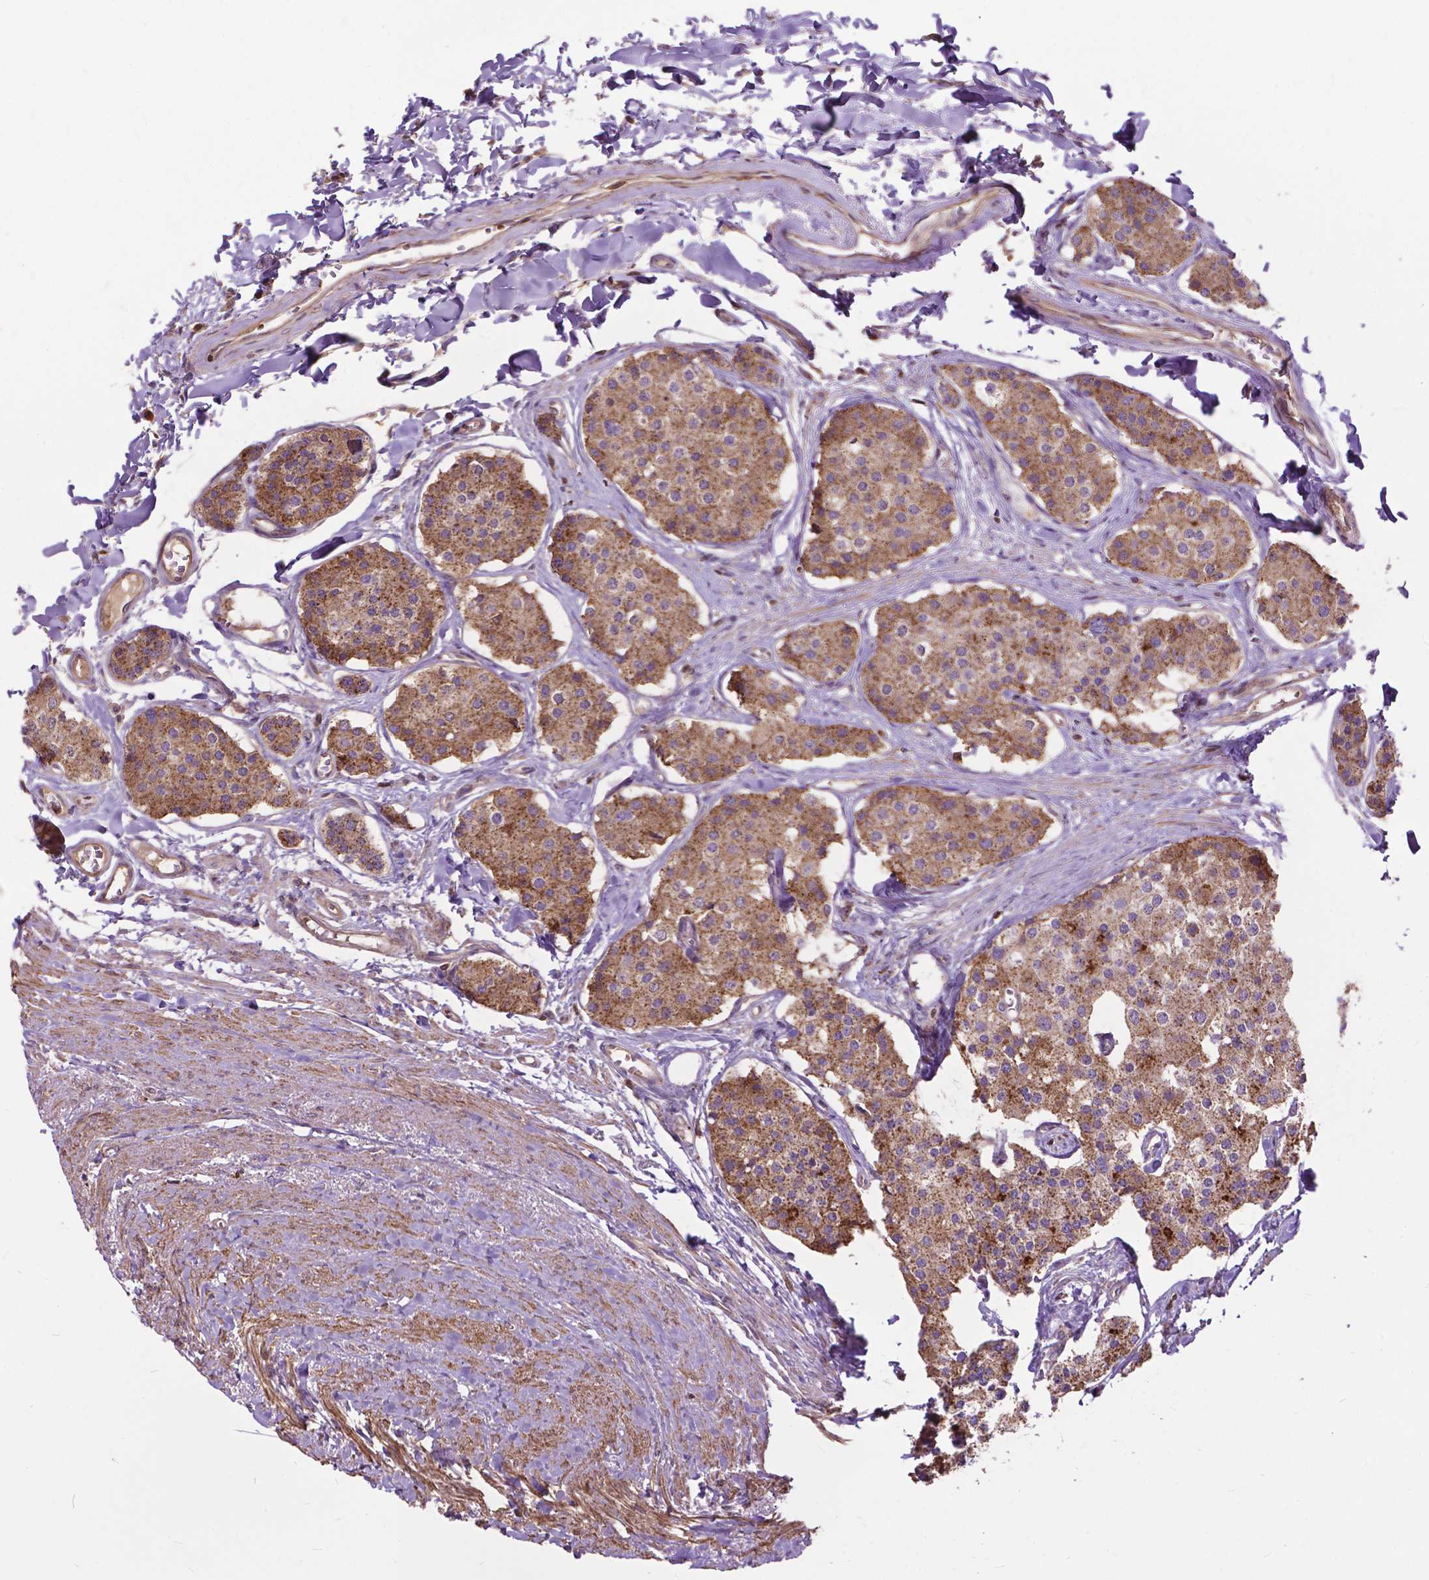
{"staining": {"intensity": "moderate", "quantity": ">75%", "location": "cytoplasmic/membranous"}, "tissue": "carcinoid", "cell_type": "Tumor cells", "image_type": "cancer", "snomed": [{"axis": "morphology", "description": "Carcinoid, malignant, NOS"}, {"axis": "topography", "description": "Small intestine"}], "caption": "This histopathology image demonstrates immunohistochemistry (IHC) staining of carcinoid, with medium moderate cytoplasmic/membranous expression in approximately >75% of tumor cells.", "gene": "CHMP4A", "patient": {"sex": "female", "age": 65}}